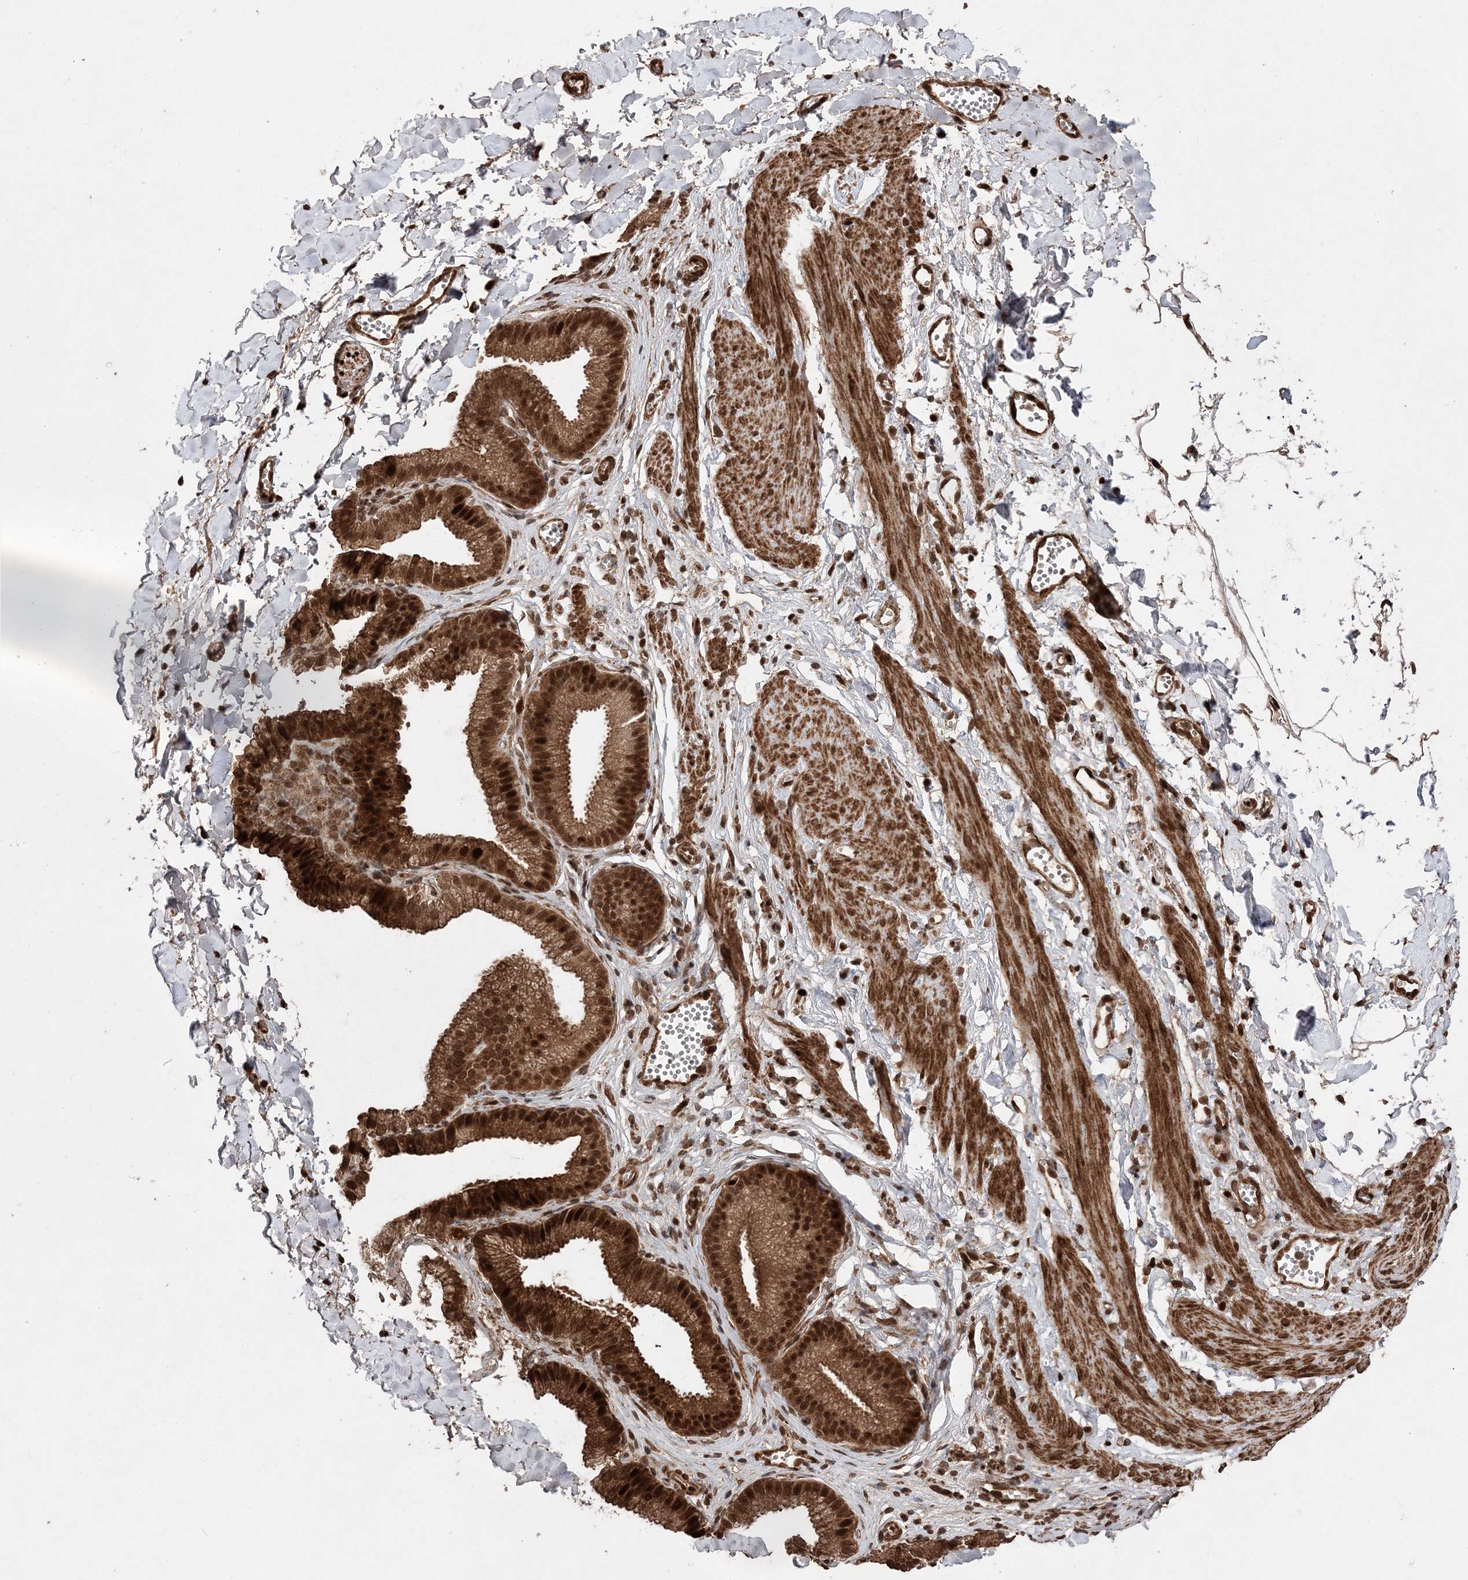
{"staining": {"intensity": "moderate", "quantity": "25%-75%", "location": "cytoplasmic/membranous,nuclear"}, "tissue": "adipose tissue", "cell_type": "Adipocytes", "image_type": "normal", "snomed": [{"axis": "morphology", "description": "Normal tissue, NOS"}, {"axis": "topography", "description": "Gallbladder"}, {"axis": "topography", "description": "Peripheral nerve tissue"}], "caption": "Protein expression analysis of normal adipose tissue exhibits moderate cytoplasmic/membranous,nuclear expression in approximately 25%-75% of adipocytes.", "gene": "ETAA1", "patient": {"sex": "male", "age": 38}}